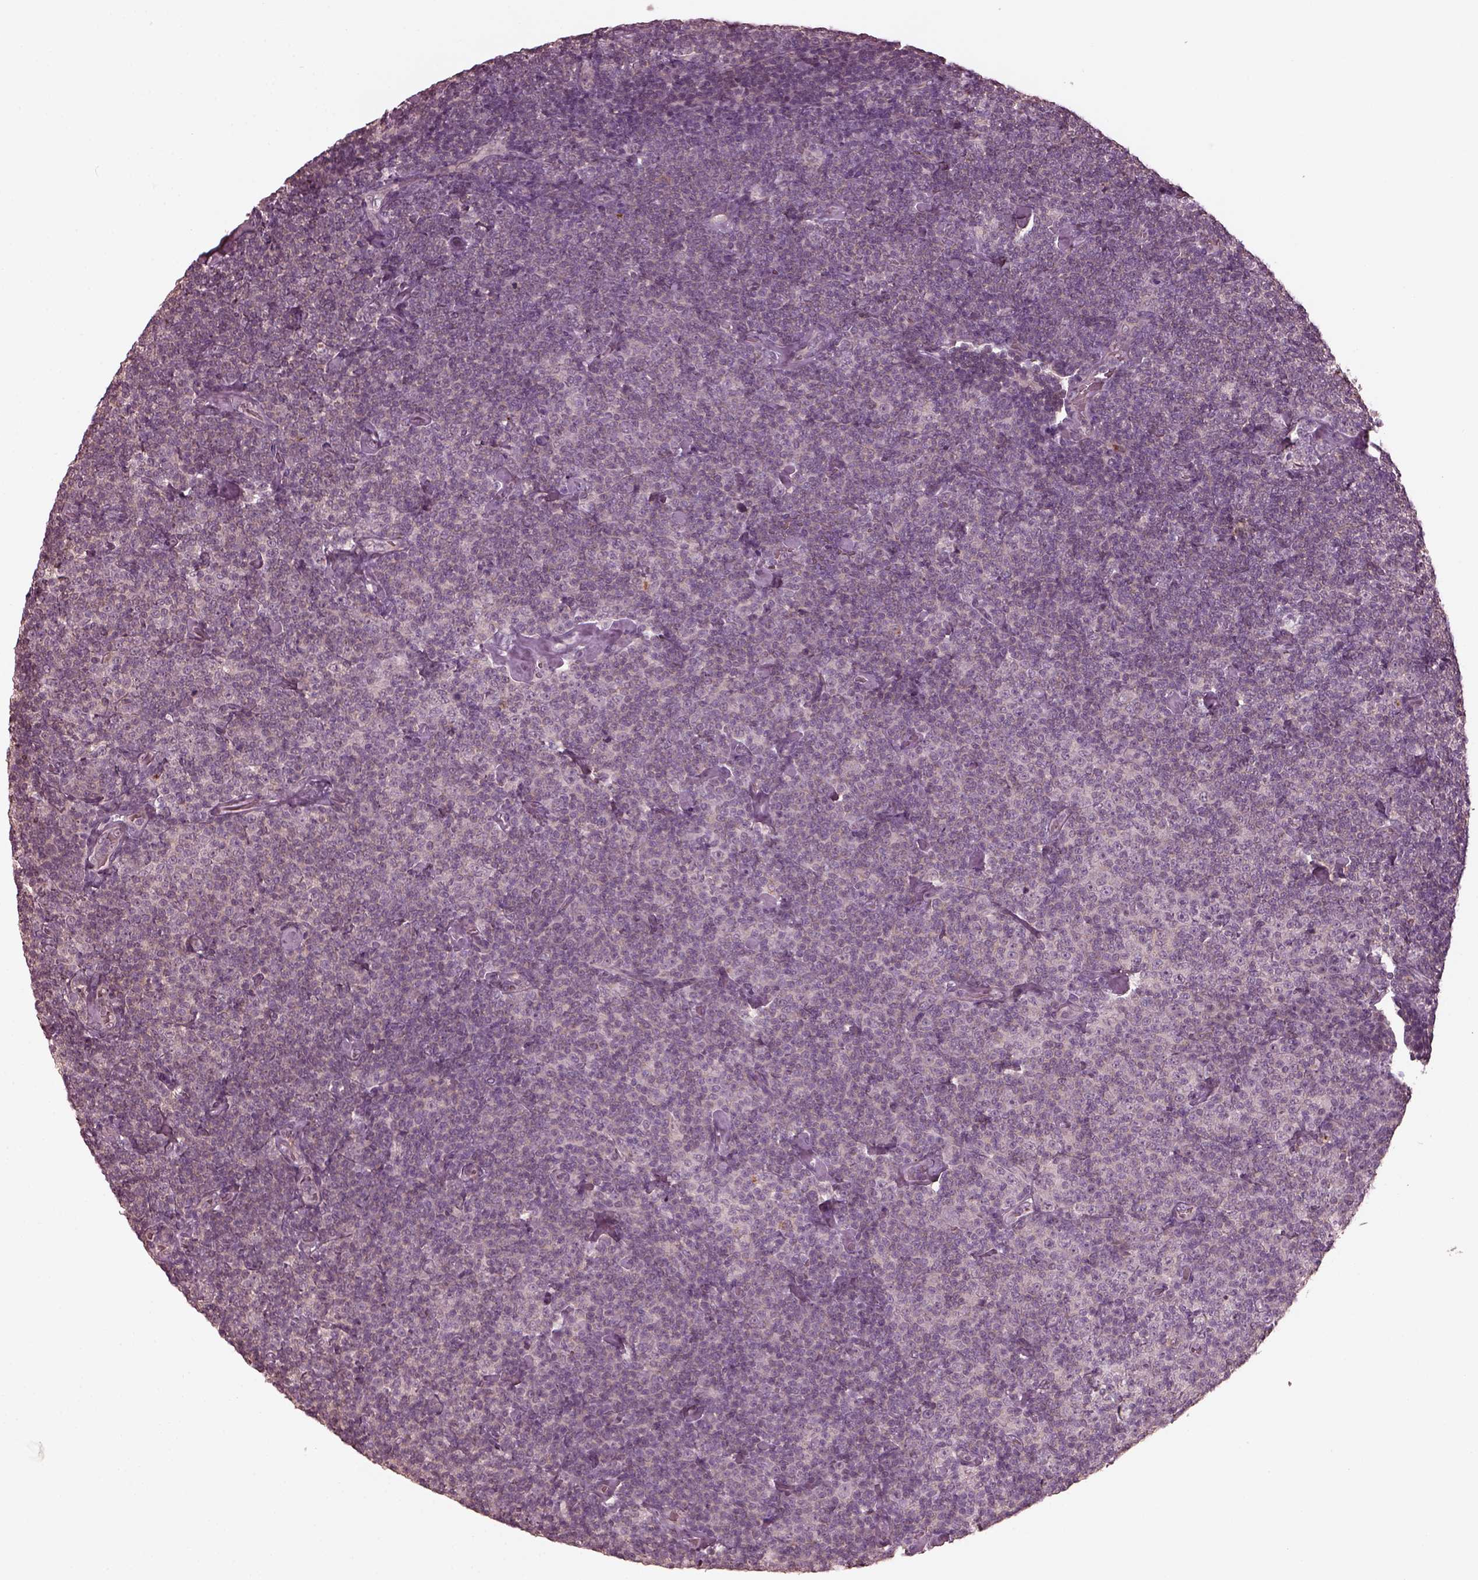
{"staining": {"intensity": "negative", "quantity": "none", "location": "none"}, "tissue": "lymphoma", "cell_type": "Tumor cells", "image_type": "cancer", "snomed": [{"axis": "morphology", "description": "Malignant lymphoma, non-Hodgkin's type, Low grade"}, {"axis": "topography", "description": "Lymph node"}], "caption": "Tumor cells show no significant protein positivity in lymphoma. (Immunohistochemistry, brightfield microscopy, high magnification).", "gene": "VWA5B1", "patient": {"sex": "male", "age": 81}}